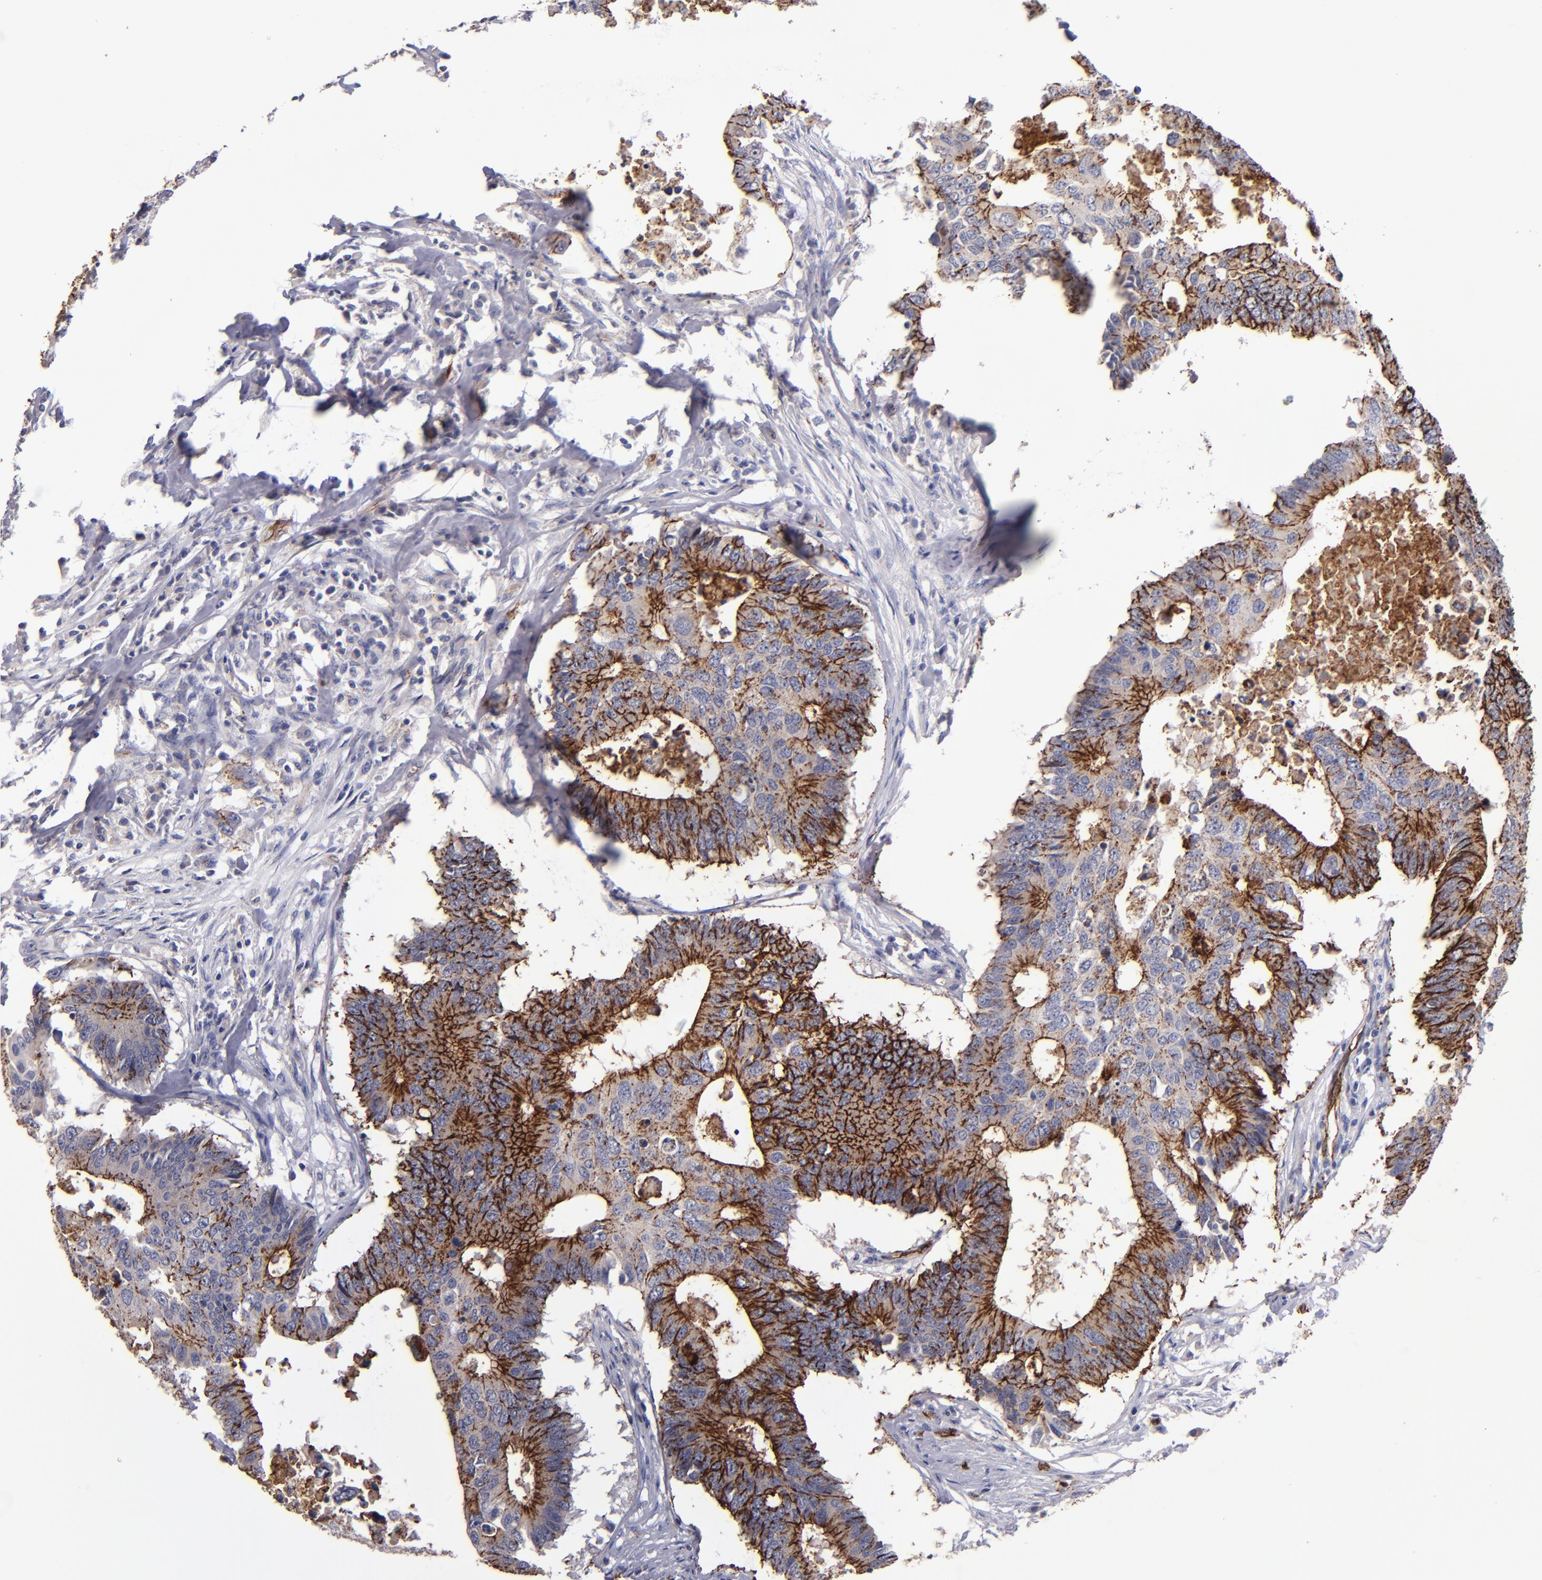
{"staining": {"intensity": "moderate", "quantity": ">75%", "location": "cytoplasmic/membranous"}, "tissue": "colorectal cancer", "cell_type": "Tumor cells", "image_type": "cancer", "snomed": [{"axis": "morphology", "description": "Adenocarcinoma, NOS"}, {"axis": "topography", "description": "Colon"}], "caption": "Colorectal cancer stained for a protein shows moderate cytoplasmic/membranous positivity in tumor cells.", "gene": "CLDN5", "patient": {"sex": "male", "age": 71}}